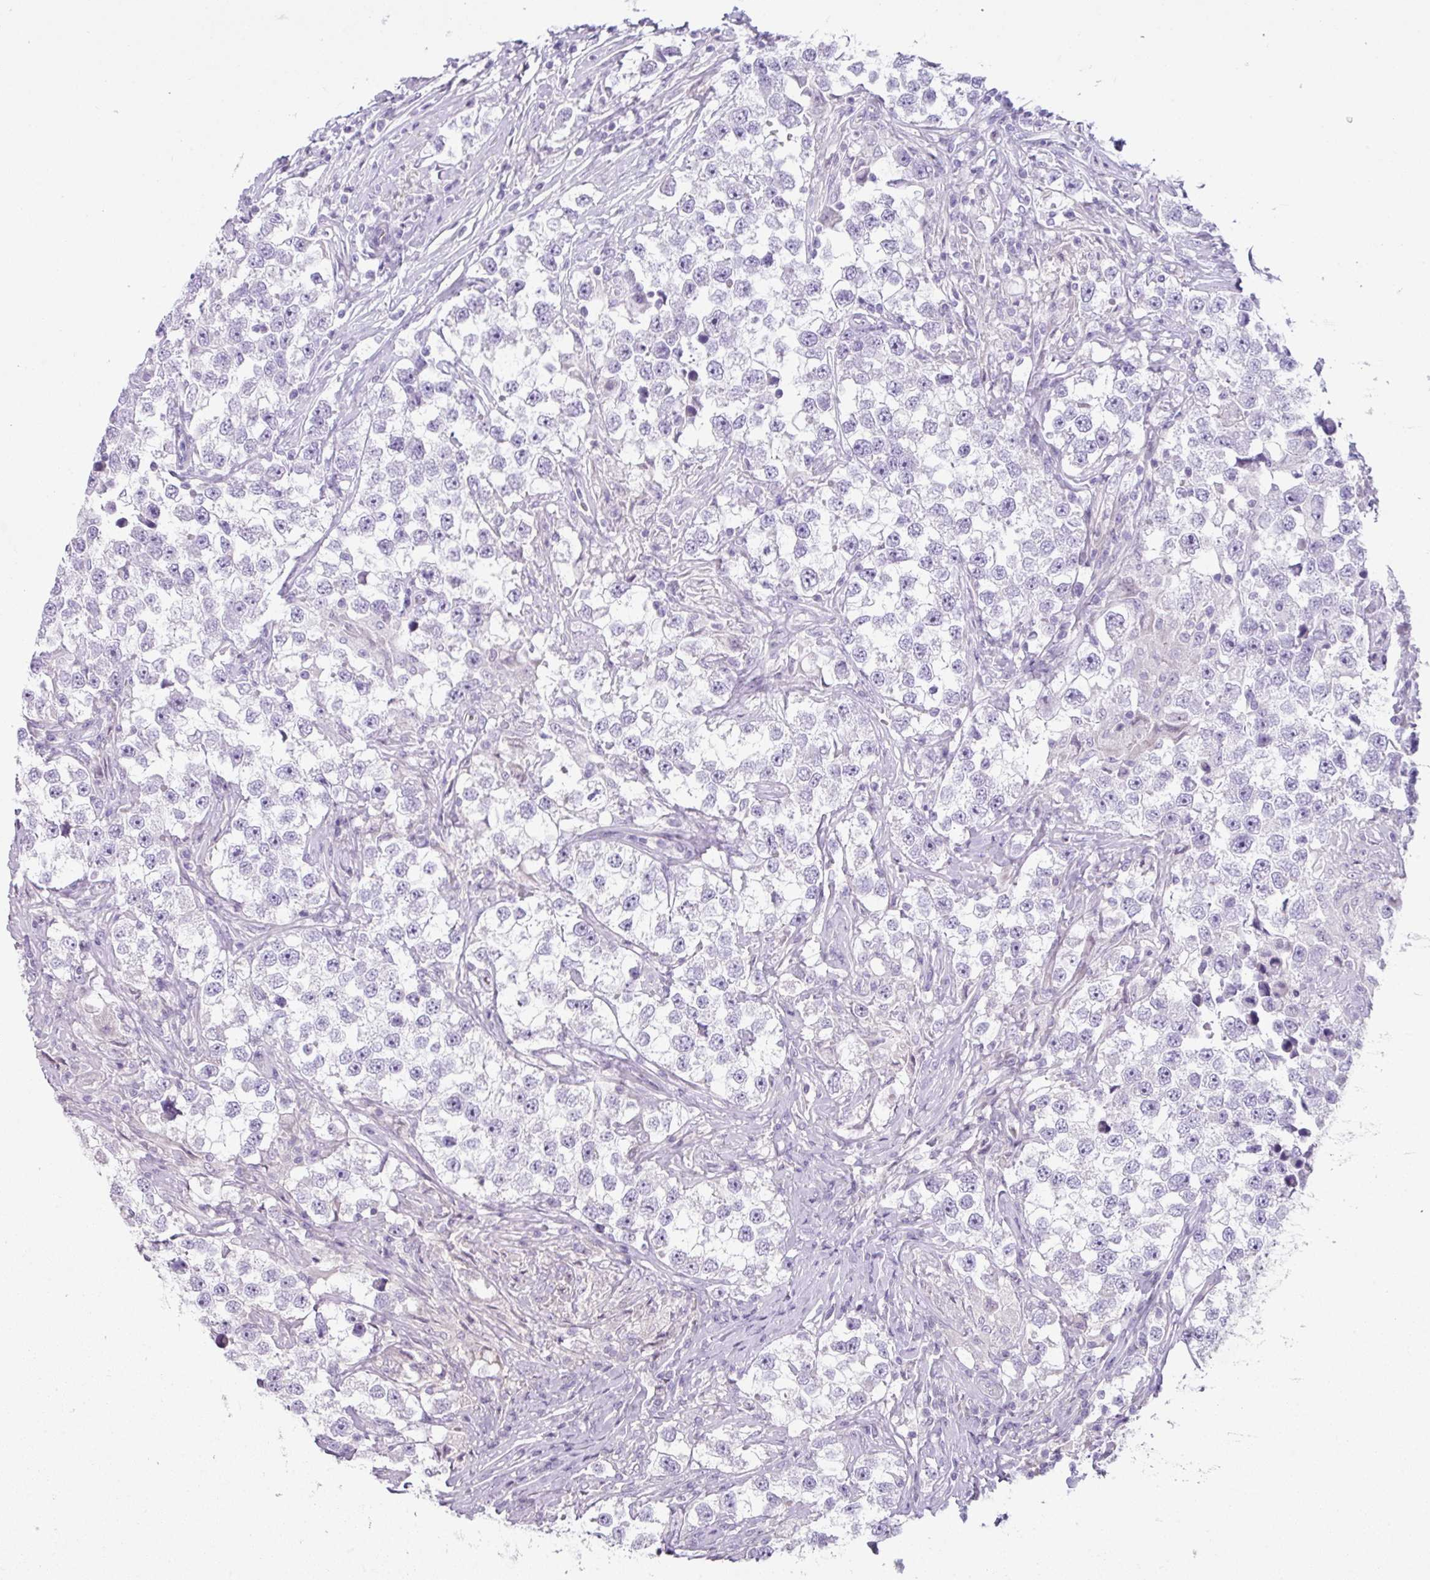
{"staining": {"intensity": "negative", "quantity": "none", "location": "none"}, "tissue": "testis cancer", "cell_type": "Tumor cells", "image_type": "cancer", "snomed": [{"axis": "morphology", "description": "Seminoma, NOS"}, {"axis": "topography", "description": "Testis"}], "caption": "This is an immunohistochemistry (IHC) image of testis seminoma. There is no staining in tumor cells.", "gene": "STAT5A", "patient": {"sex": "male", "age": 46}}